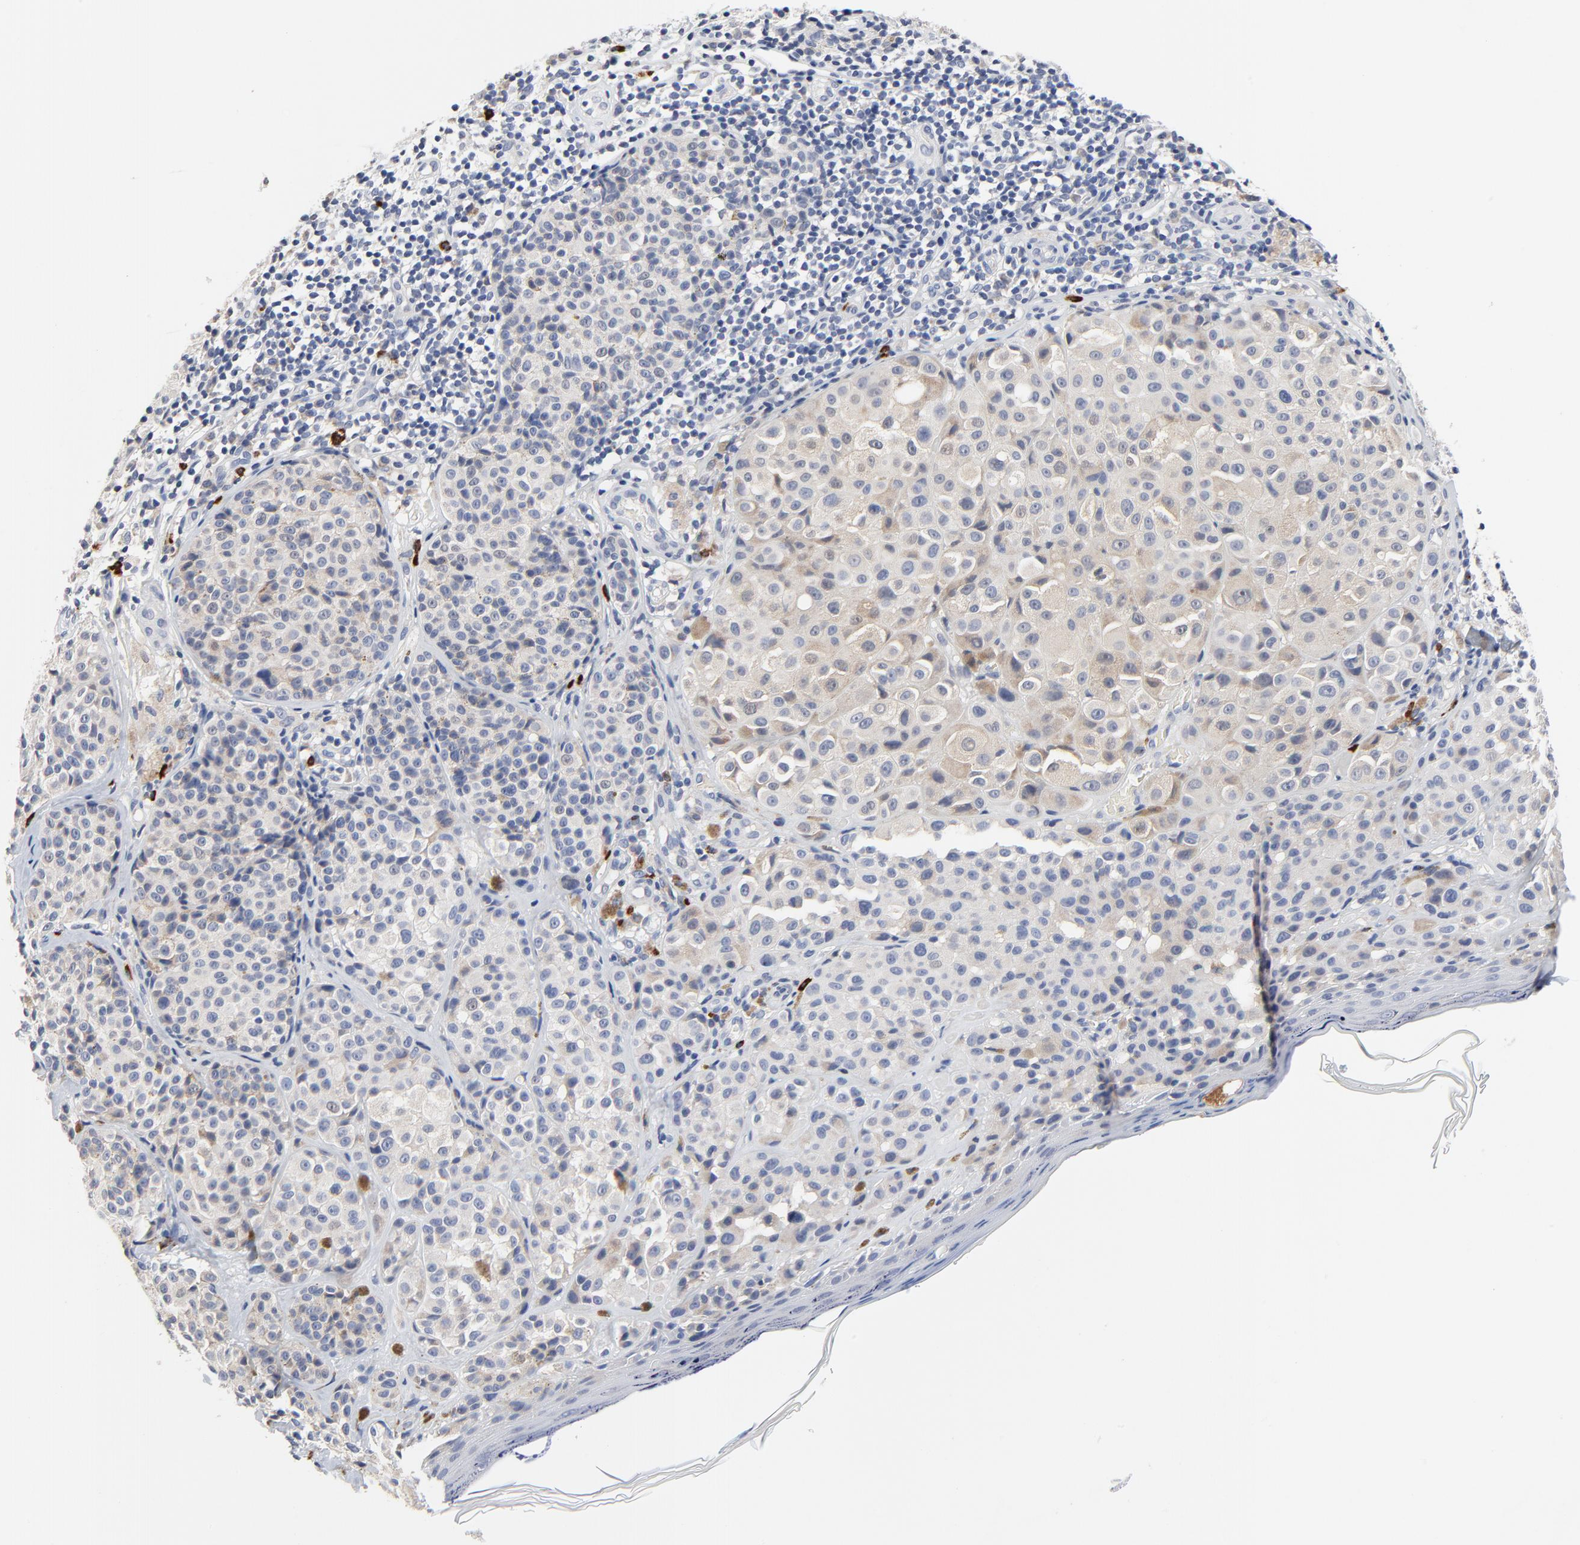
{"staining": {"intensity": "weak", "quantity": "<25%", "location": "cytoplasmic/membranous"}, "tissue": "melanoma", "cell_type": "Tumor cells", "image_type": "cancer", "snomed": [{"axis": "morphology", "description": "Malignant melanoma, NOS"}, {"axis": "topography", "description": "Skin"}], "caption": "Tumor cells are negative for brown protein staining in melanoma.", "gene": "FBXL5", "patient": {"sex": "female", "age": 75}}